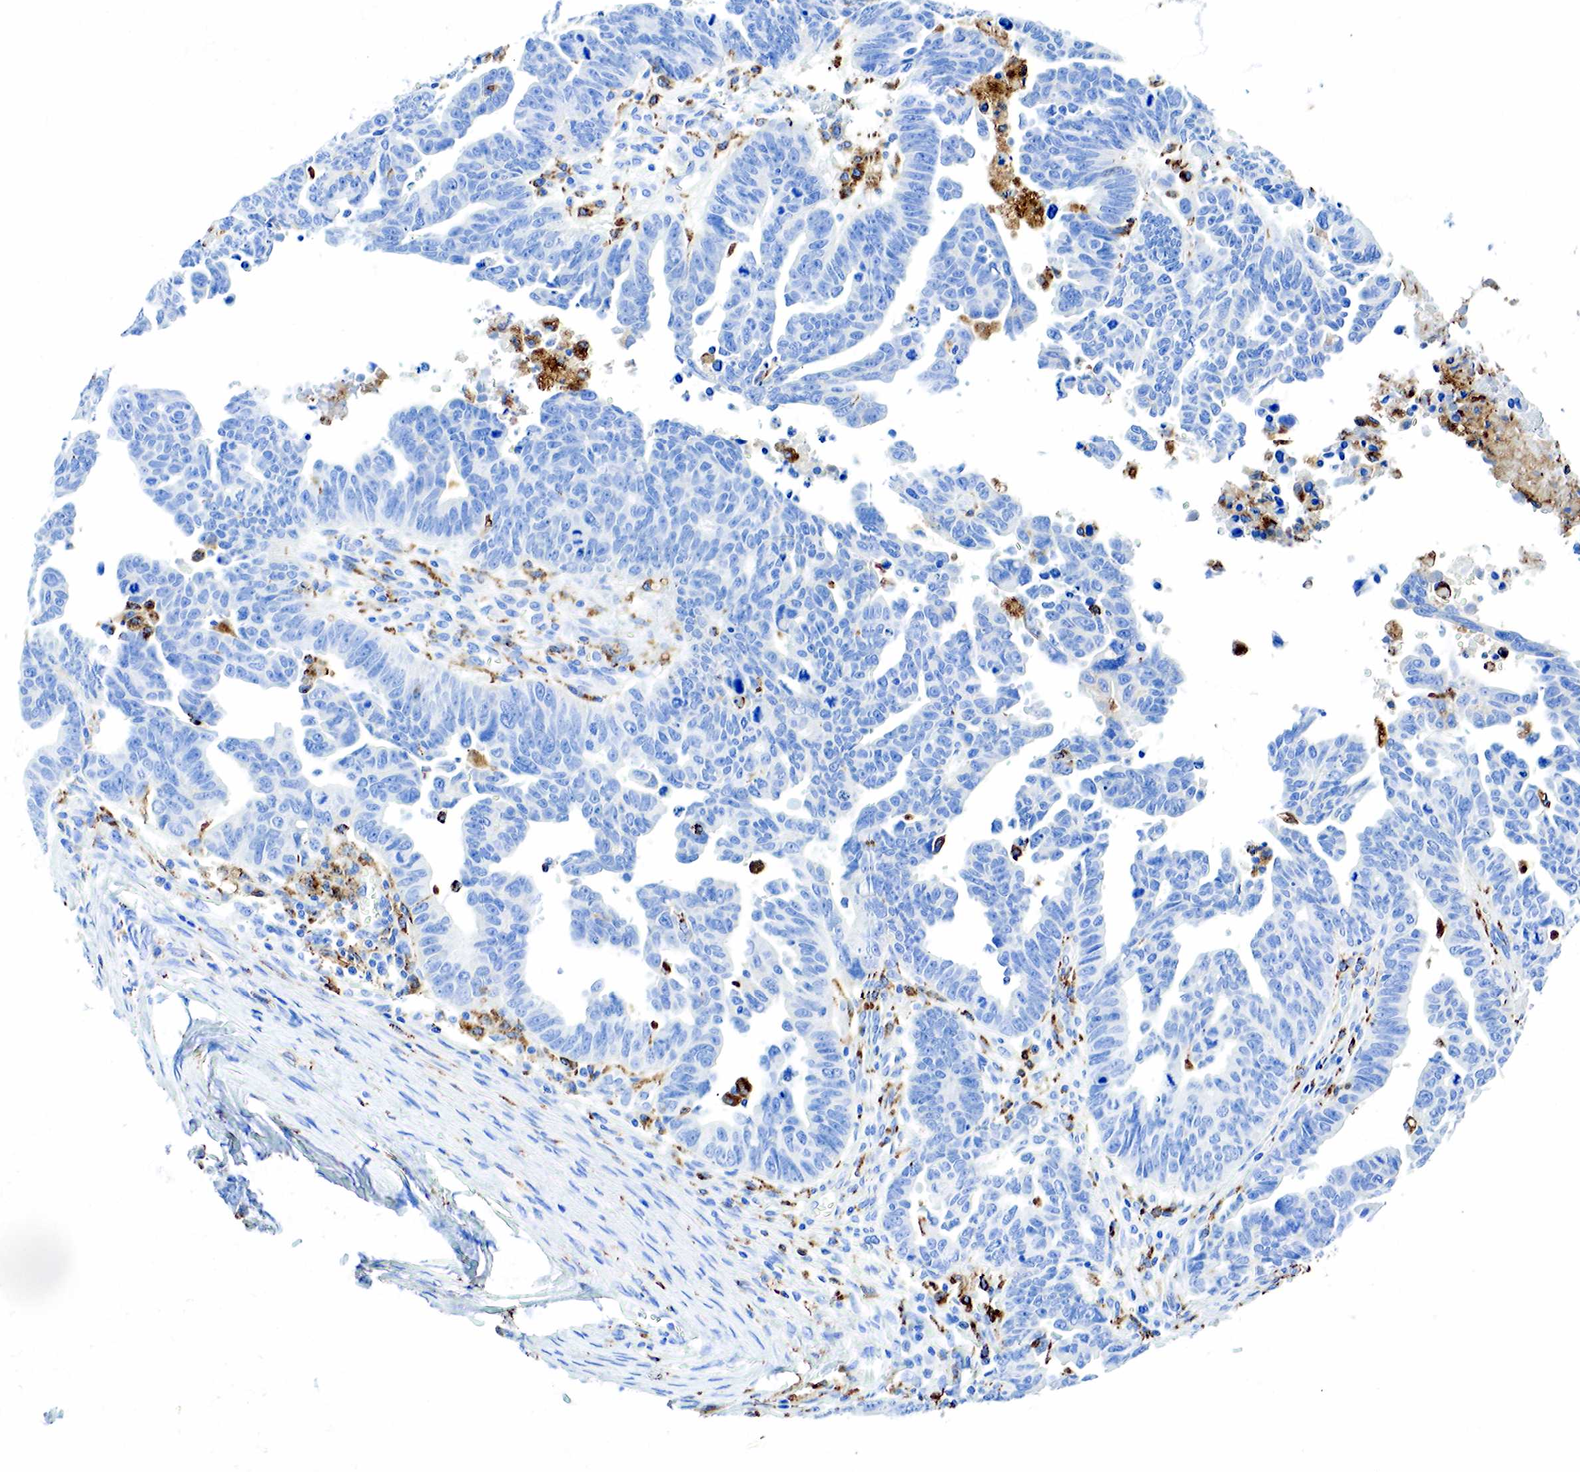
{"staining": {"intensity": "negative", "quantity": "none", "location": "none"}, "tissue": "ovarian cancer", "cell_type": "Tumor cells", "image_type": "cancer", "snomed": [{"axis": "morphology", "description": "Carcinoma, endometroid"}, {"axis": "morphology", "description": "Cystadenocarcinoma, serous, NOS"}, {"axis": "topography", "description": "Ovary"}], "caption": "Tumor cells are negative for brown protein staining in ovarian cancer.", "gene": "CD68", "patient": {"sex": "female", "age": 45}}